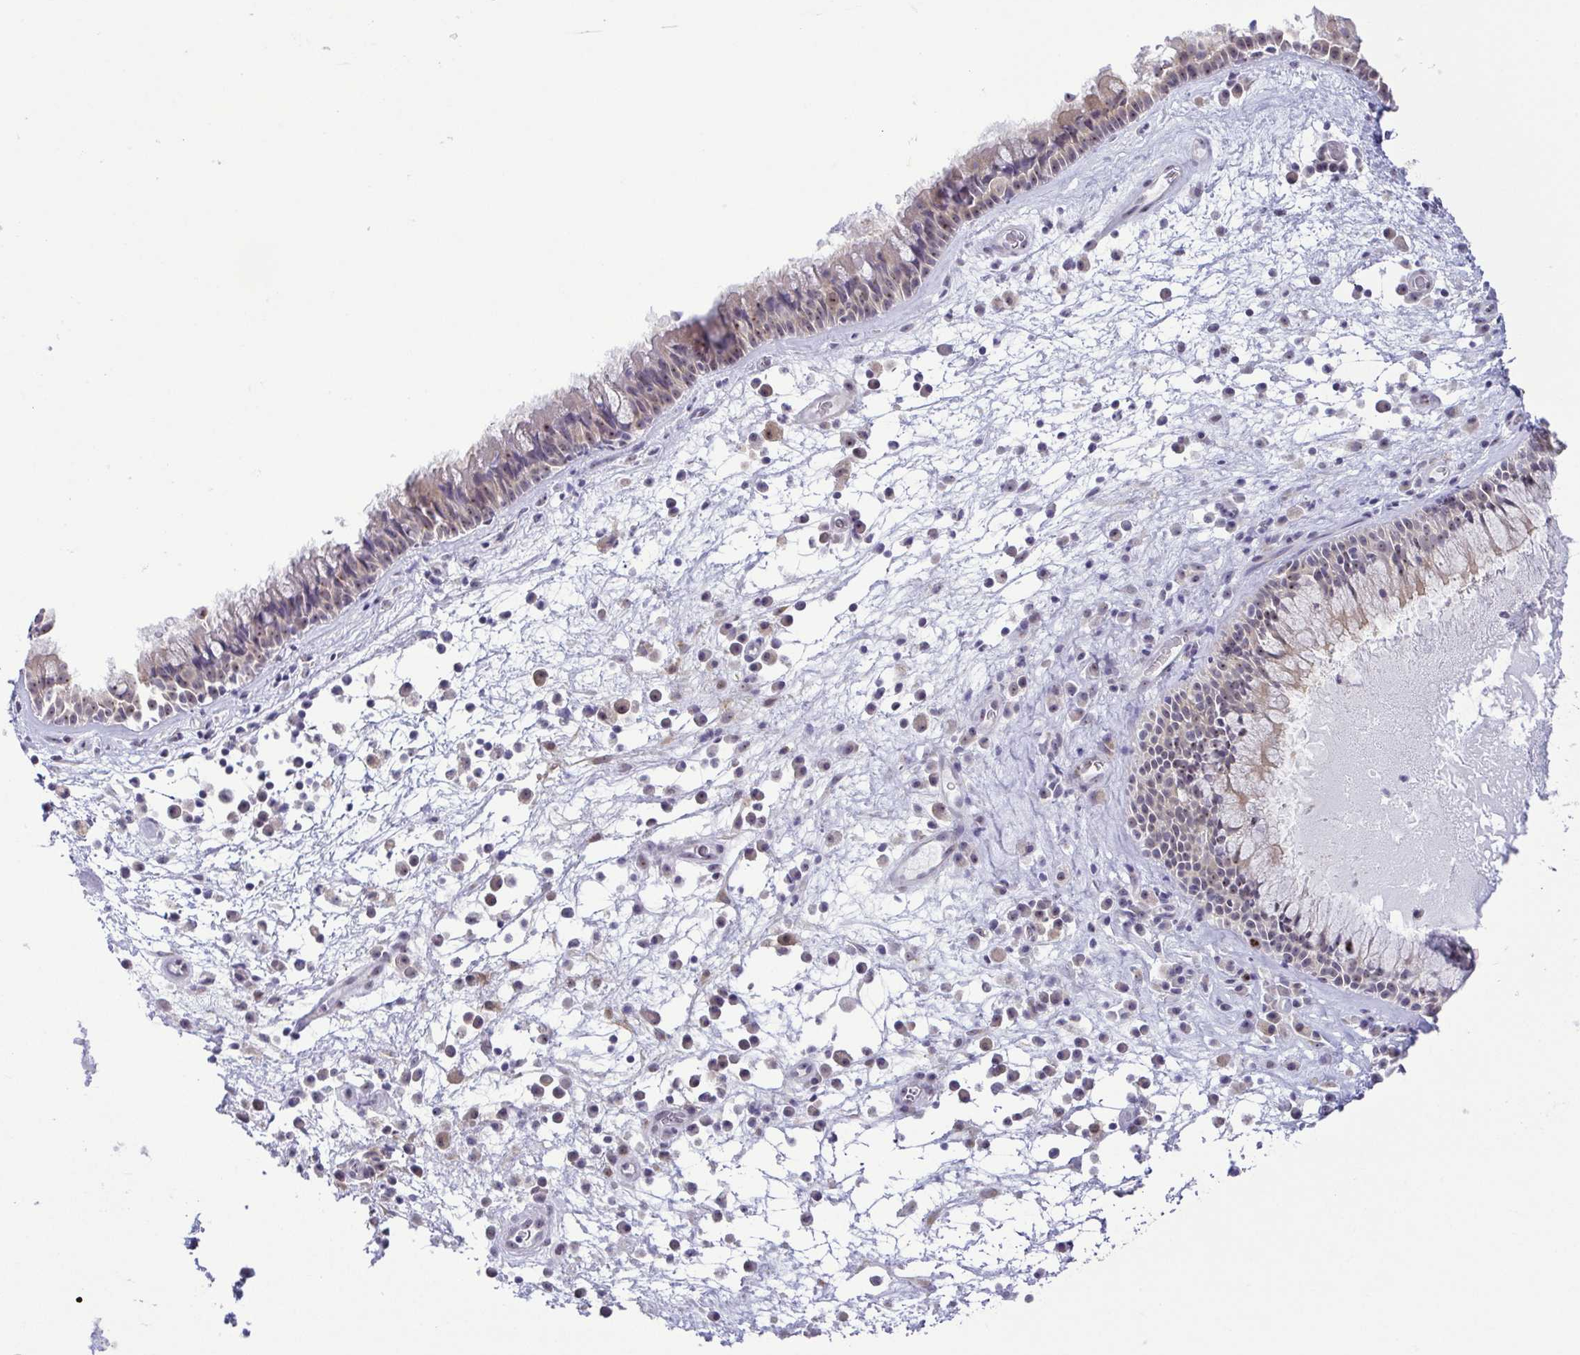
{"staining": {"intensity": "weak", "quantity": "25%-75%", "location": "cytoplasmic/membranous"}, "tissue": "nasopharynx", "cell_type": "Respiratory epithelial cells", "image_type": "normal", "snomed": [{"axis": "morphology", "description": "Normal tissue, NOS"}, {"axis": "topography", "description": "Nasopharynx"}], "caption": "Nasopharynx stained for a protein reveals weak cytoplasmic/membranous positivity in respiratory epithelial cells. (DAB (3,3'-diaminobenzidine) = brown stain, brightfield microscopy at high magnification).", "gene": "RSL24D1", "patient": {"sex": "male", "age": 67}}